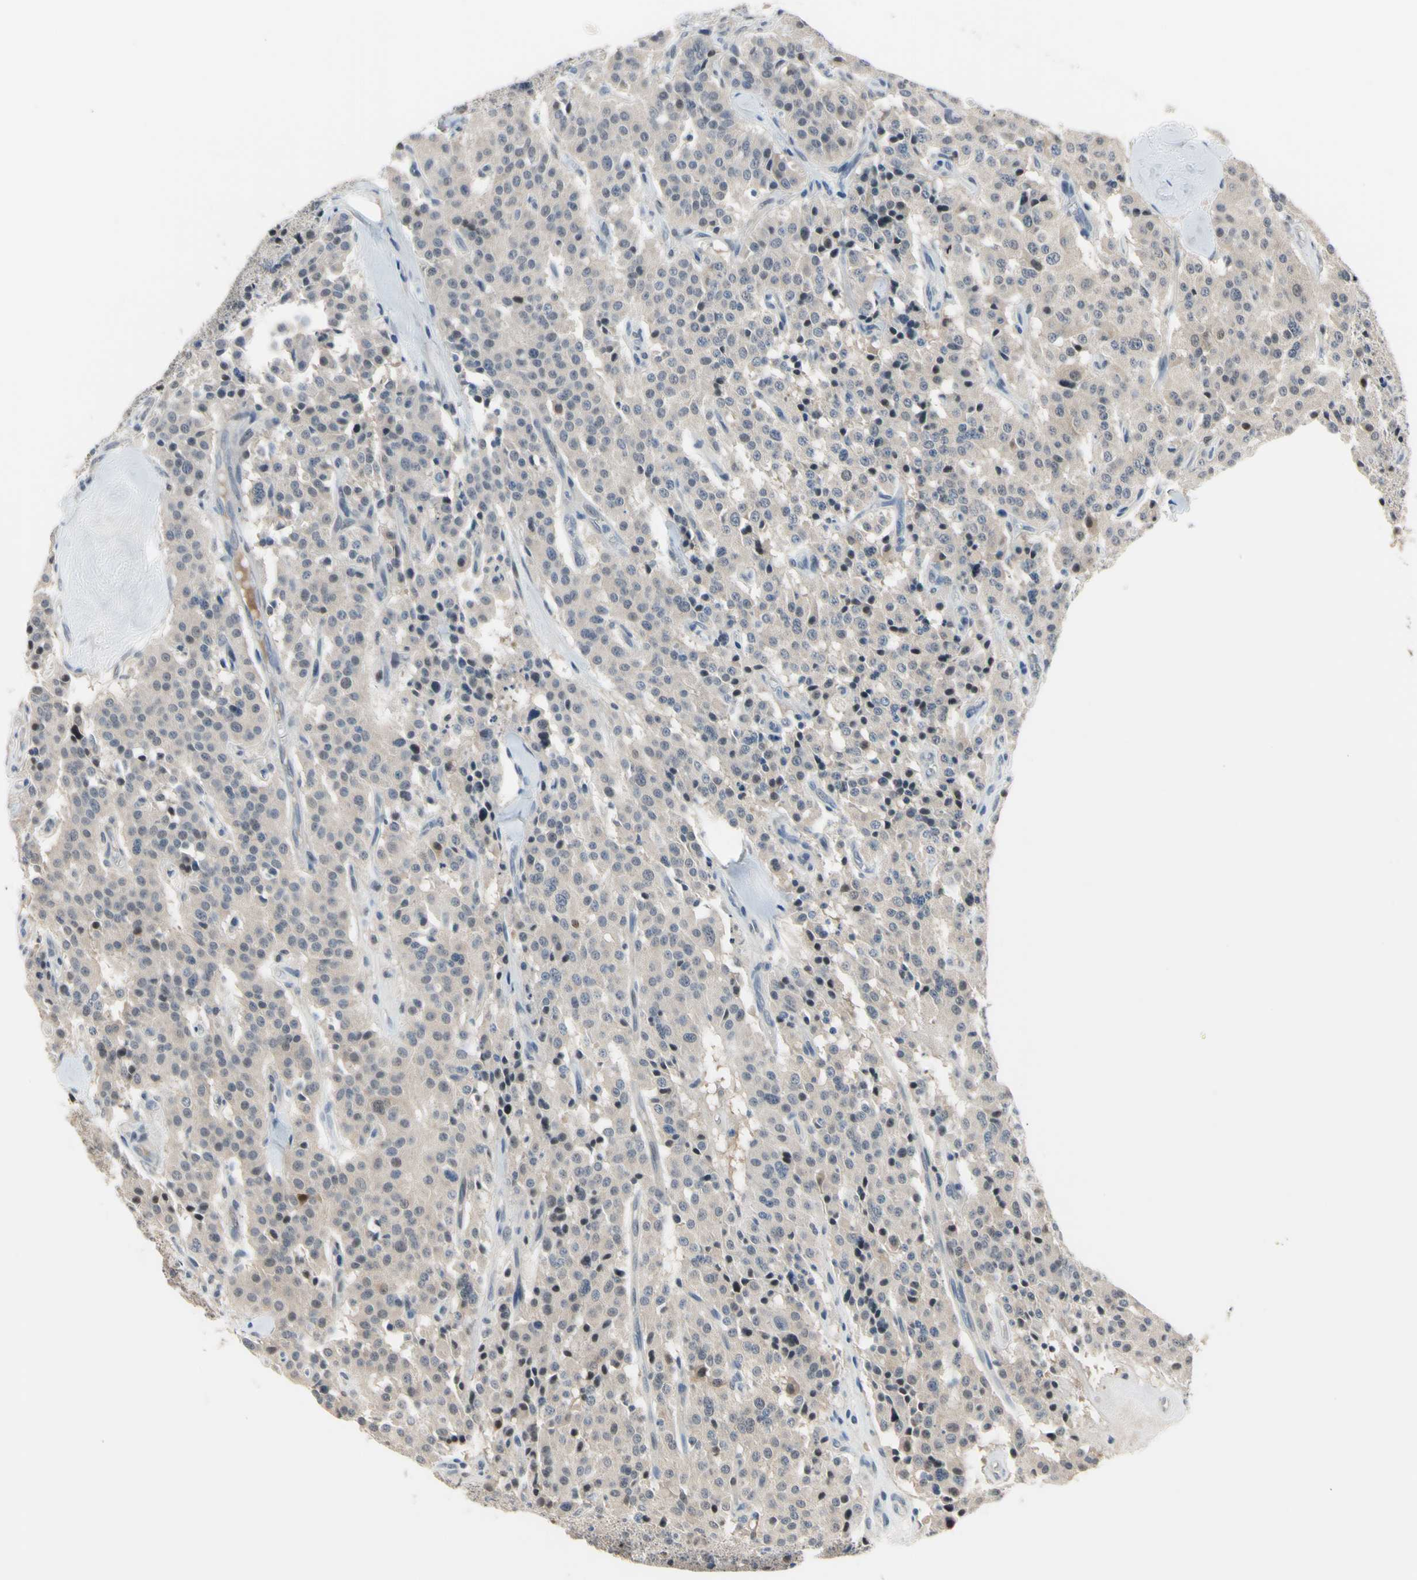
{"staining": {"intensity": "weak", "quantity": "25%-75%", "location": "cytoplasmic/membranous"}, "tissue": "carcinoid", "cell_type": "Tumor cells", "image_type": "cancer", "snomed": [{"axis": "morphology", "description": "Carcinoid, malignant, NOS"}, {"axis": "topography", "description": "Lung"}], "caption": "This image shows IHC staining of human carcinoid (malignant), with low weak cytoplasmic/membranous expression in approximately 25%-75% of tumor cells.", "gene": "HSPA4", "patient": {"sex": "male", "age": 30}}